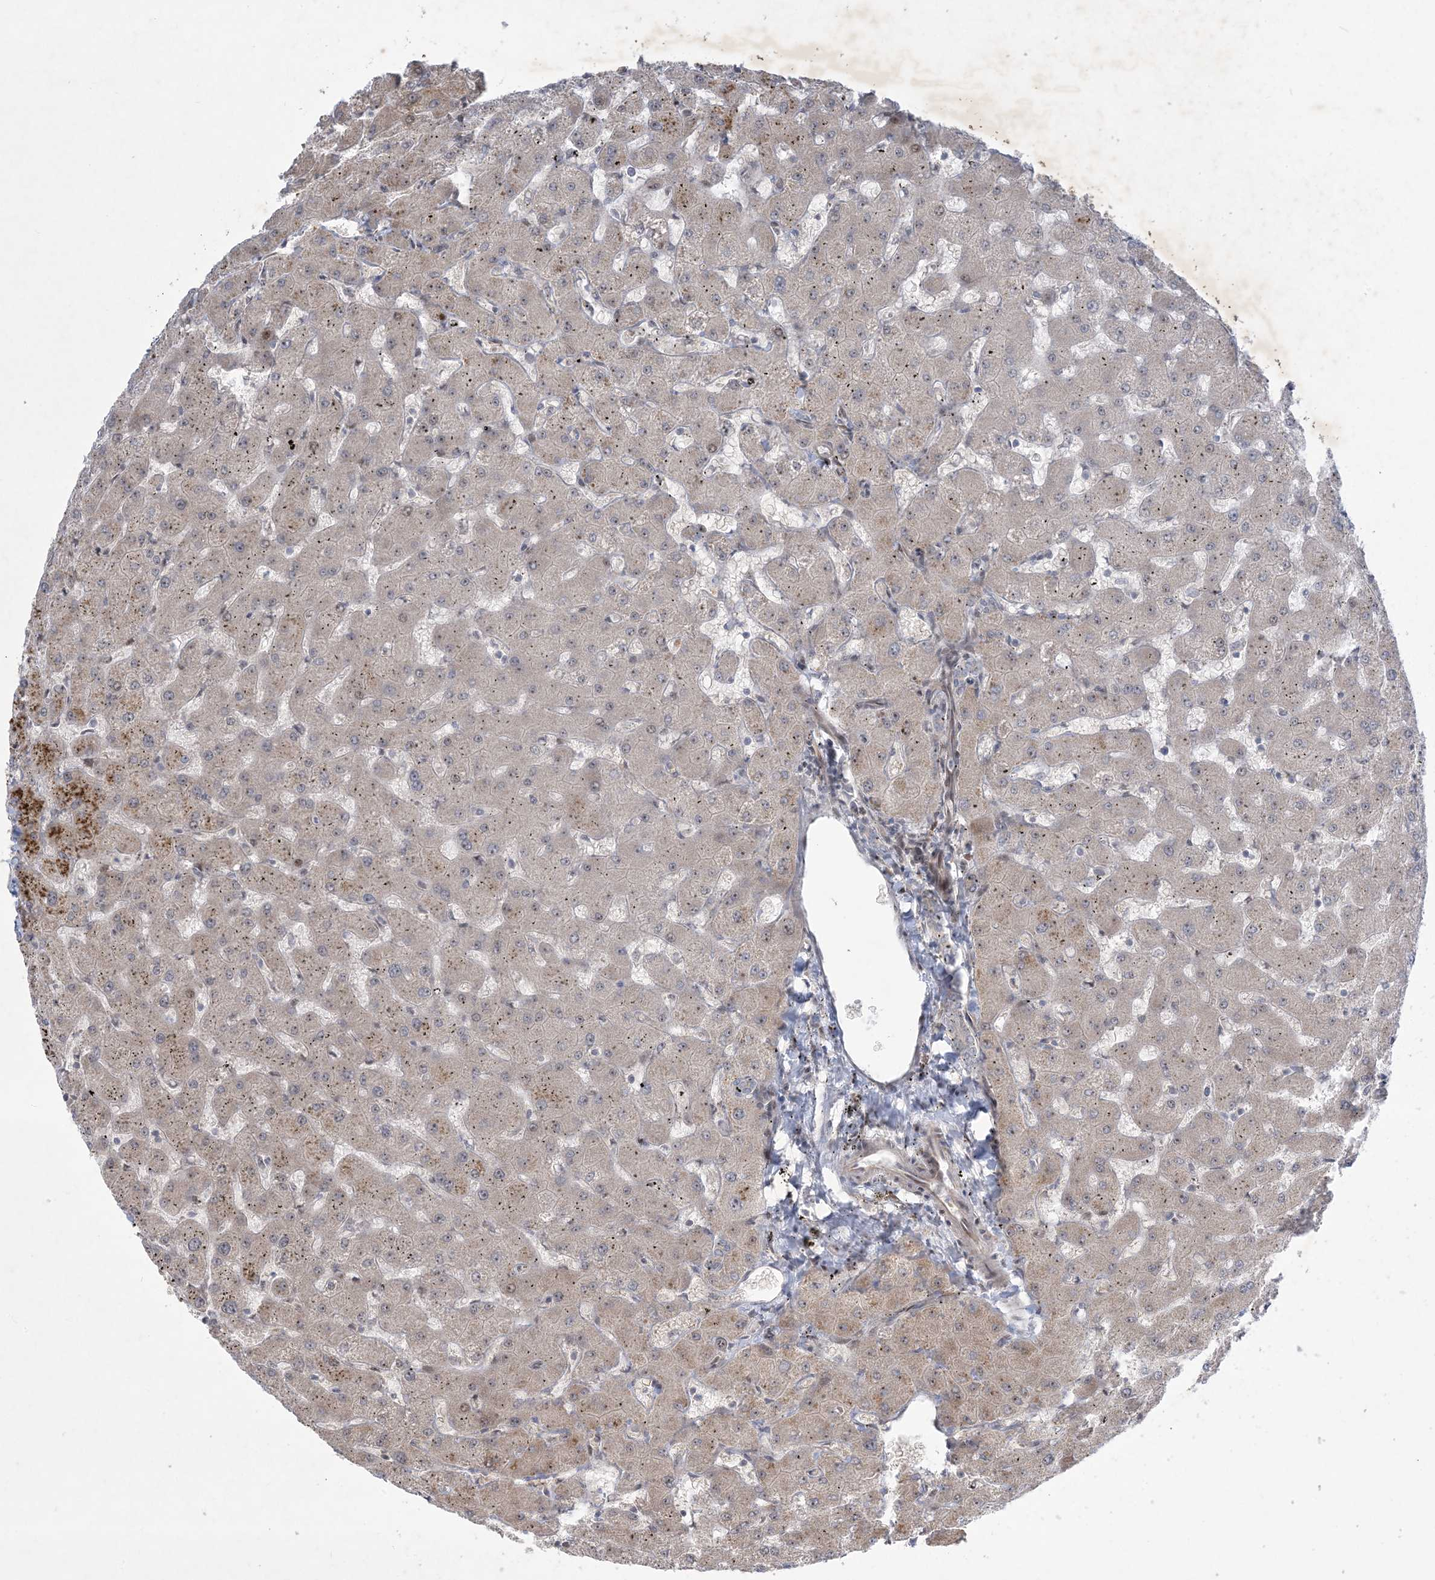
{"staining": {"intensity": "negative", "quantity": "none", "location": "none"}, "tissue": "liver", "cell_type": "Cholangiocytes", "image_type": "normal", "snomed": [{"axis": "morphology", "description": "Normal tissue, NOS"}, {"axis": "topography", "description": "Liver"}], "caption": "A high-resolution photomicrograph shows IHC staining of unremarkable liver, which reveals no significant positivity in cholangiocytes.", "gene": "SOGA3", "patient": {"sex": "female", "age": 63}}